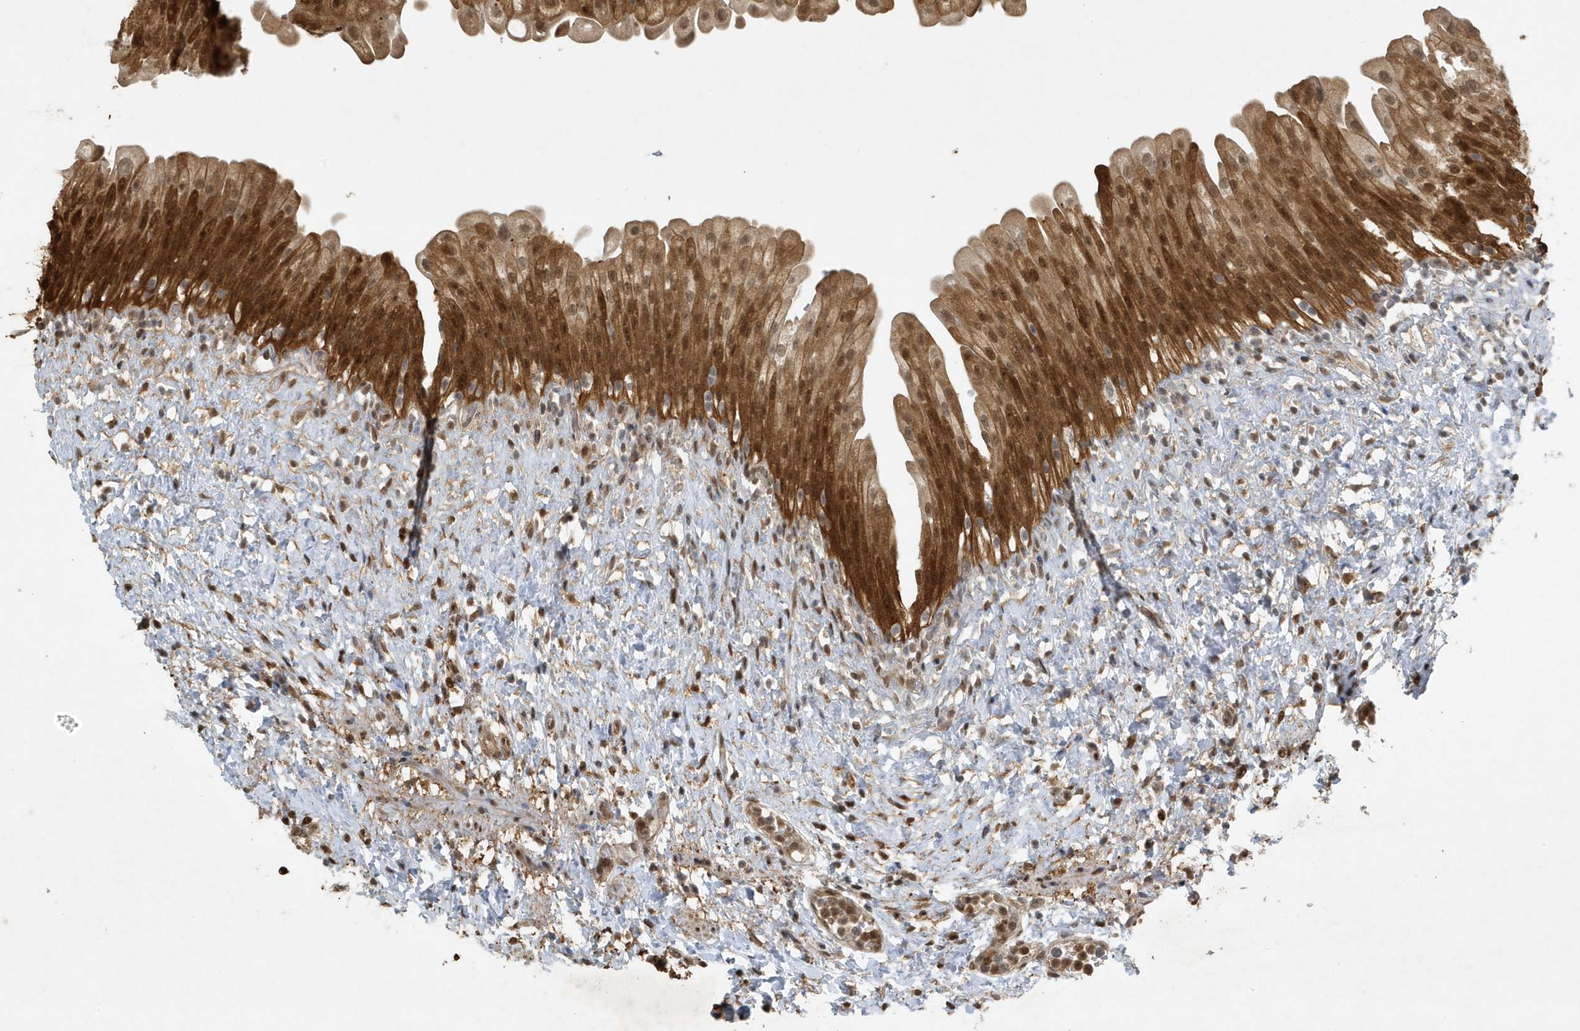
{"staining": {"intensity": "strong", "quantity": ">75%", "location": "cytoplasmic/membranous,nuclear"}, "tissue": "urinary bladder", "cell_type": "Urothelial cells", "image_type": "normal", "snomed": [{"axis": "morphology", "description": "Normal tissue, NOS"}, {"axis": "topography", "description": "Urinary bladder"}], "caption": "Immunohistochemistry (IHC) (DAB) staining of benign human urinary bladder demonstrates strong cytoplasmic/membranous,nuclear protein expression in about >75% of urothelial cells.", "gene": "HSPA1A", "patient": {"sex": "female", "age": 27}}